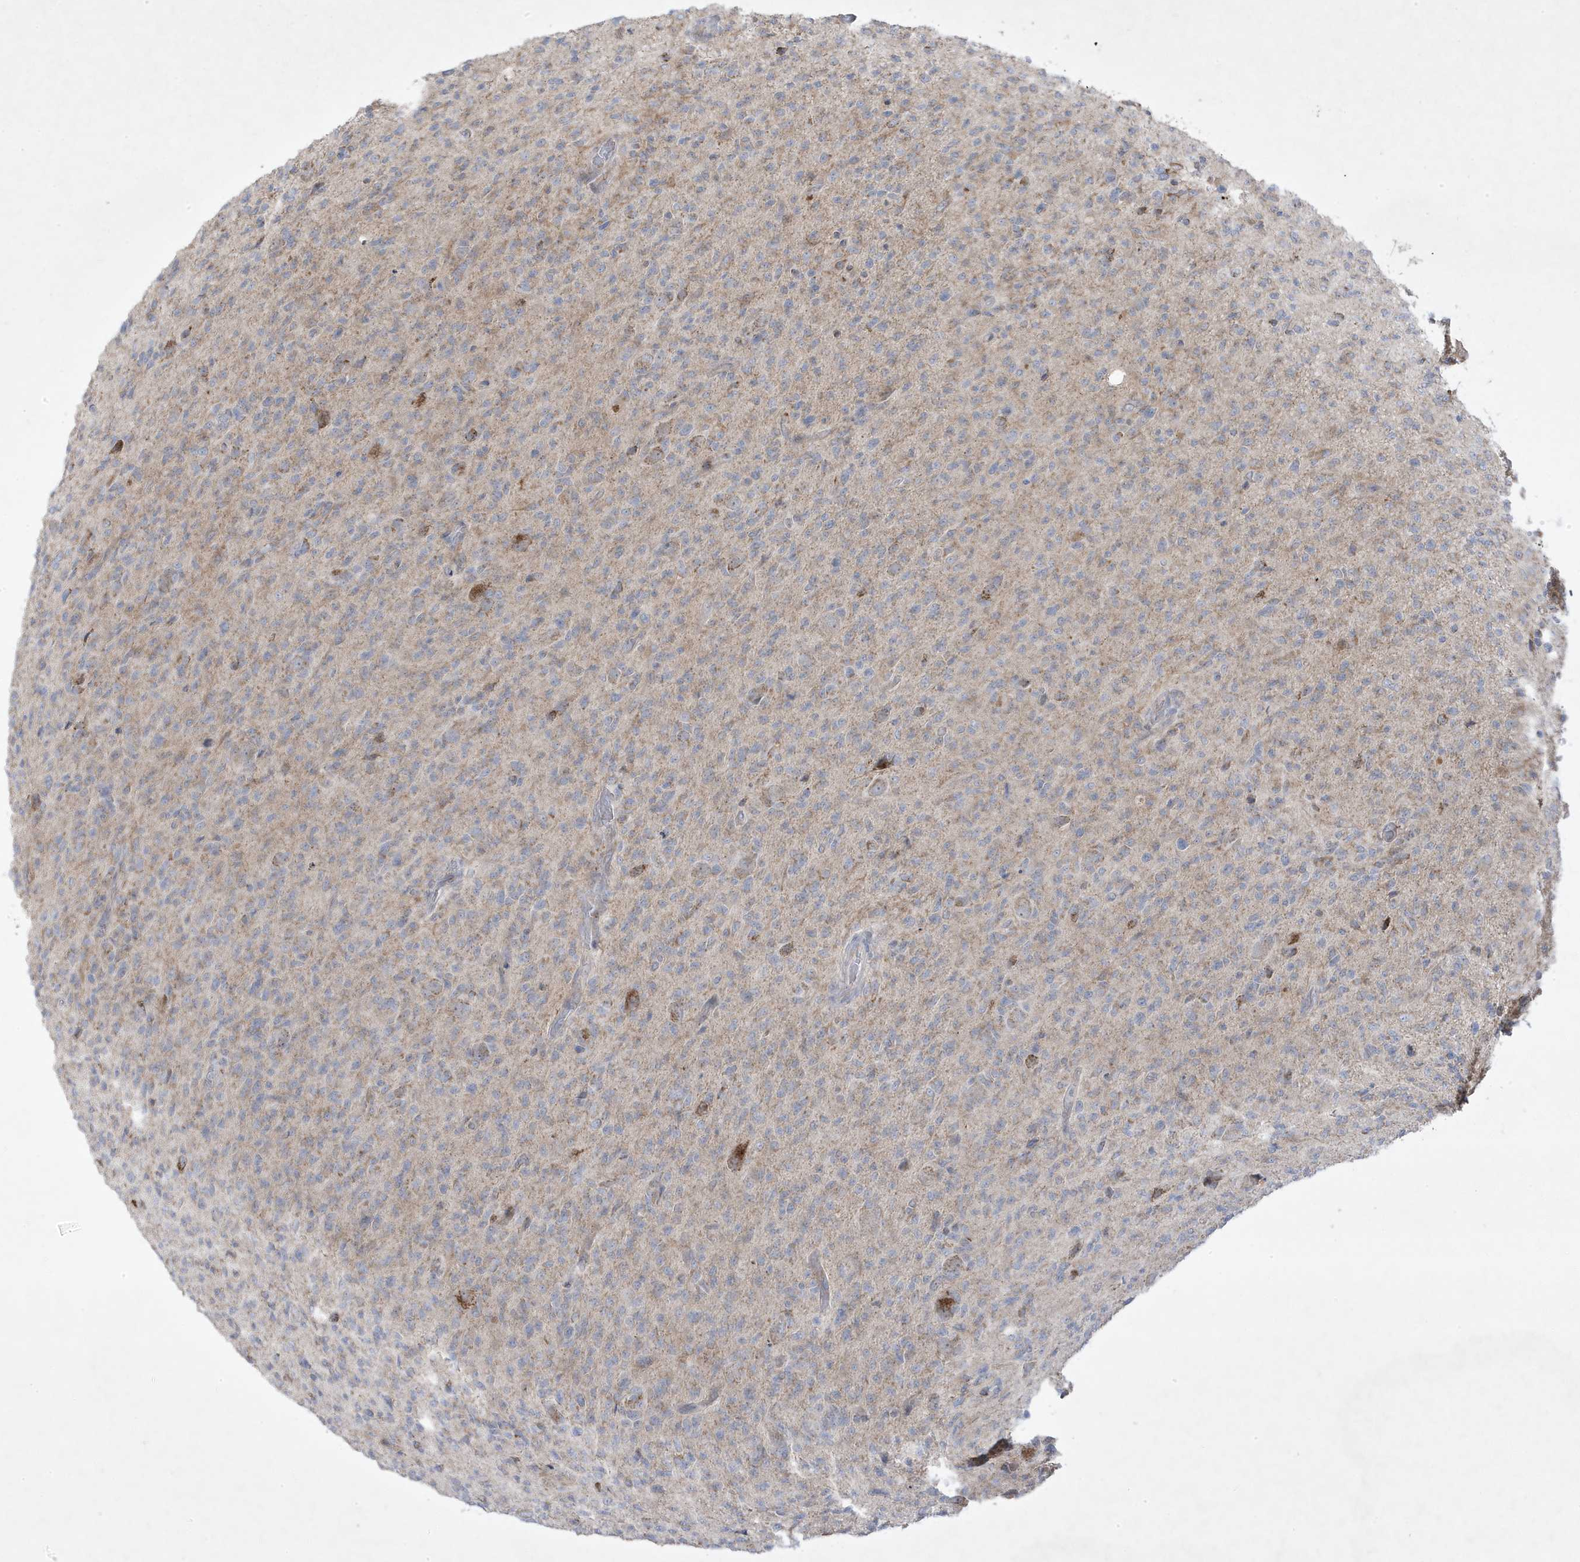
{"staining": {"intensity": "weak", "quantity": "25%-75%", "location": "cytoplasmic/membranous"}, "tissue": "glioma", "cell_type": "Tumor cells", "image_type": "cancer", "snomed": [{"axis": "morphology", "description": "Glioma, malignant, High grade"}, {"axis": "topography", "description": "Brain"}], "caption": "A photomicrograph of glioma stained for a protein exhibits weak cytoplasmic/membranous brown staining in tumor cells. (brown staining indicates protein expression, while blue staining denotes nuclei).", "gene": "ADAMTSL3", "patient": {"sex": "female", "age": 57}}